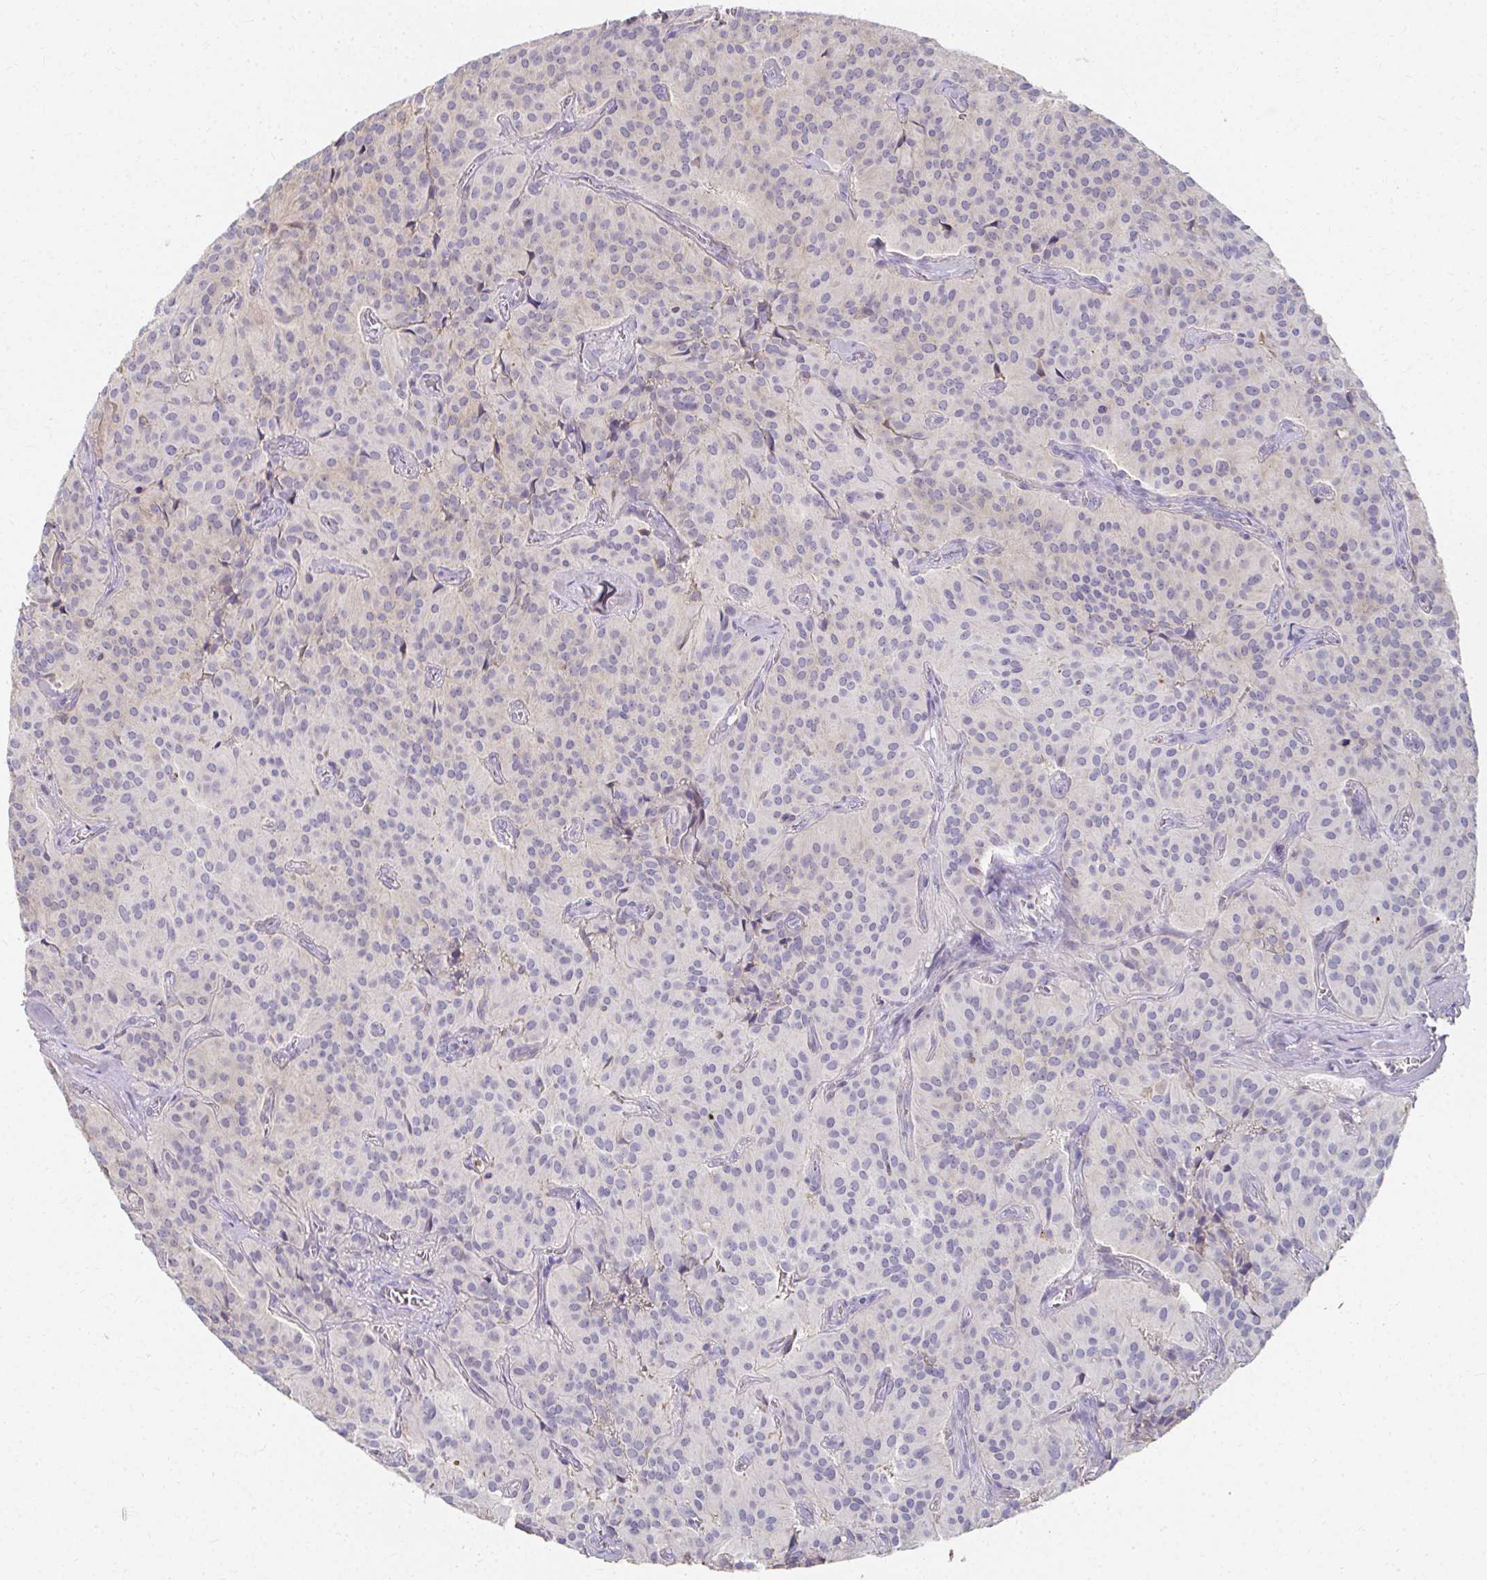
{"staining": {"intensity": "negative", "quantity": "none", "location": "none"}, "tissue": "glioma", "cell_type": "Tumor cells", "image_type": "cancer", "snomed": [{"axis": "morphology", "description": "Glioma, malignant, Low grade"}, {"axis": "topography", "description": "Brain"}], "caption": "This image is of low-grade glioma (malignant) stained with IHC to label a protein in brown with the nuclei are counter-stained blue. There is no expression in tumor cells.", "gene": "LOXL4", "patient": {"sex": "male", "age": 42}}